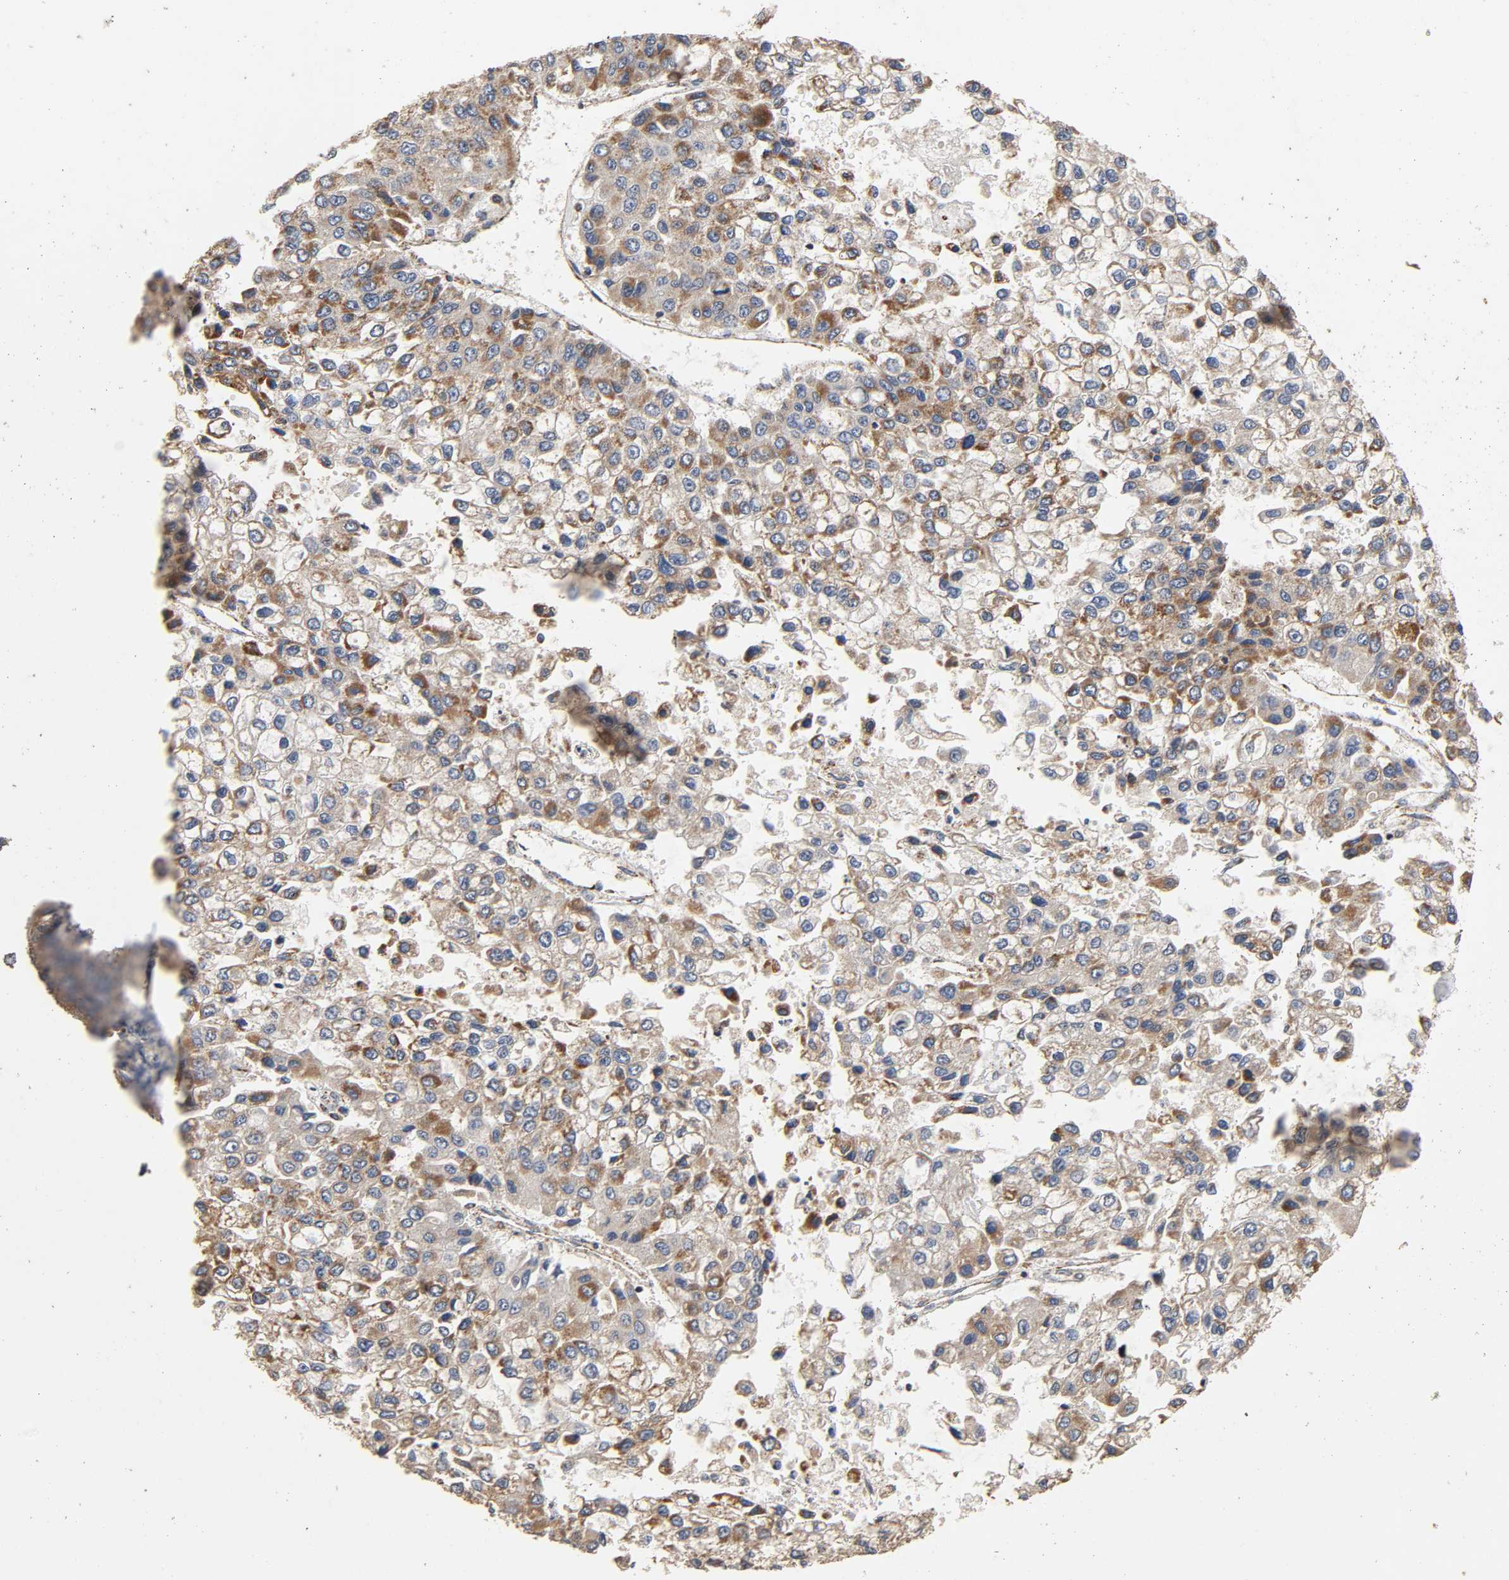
{"staining": {"intensity": "weak", "quantity": "25%-75%", "location": "cytoplasmic/membranous"}, "tissue": "liver cancer", "cell_type": "Tumor cells", "image_type": "cancer", "snomed": [{"axis": "morphology", "description": "Carcinoma, Hepatocellular, NOS"}, {"axis": "topography", "description": "Liver"}], "caption": "Approximately 25%-75% of tumor cells in human liver cancer show weak cytoplasmic/membranous protein positivity as visualized by brown immunohistochemical staining.", "gene": "NDUFS3", "patient": {"sex": "female", "age": 66}}